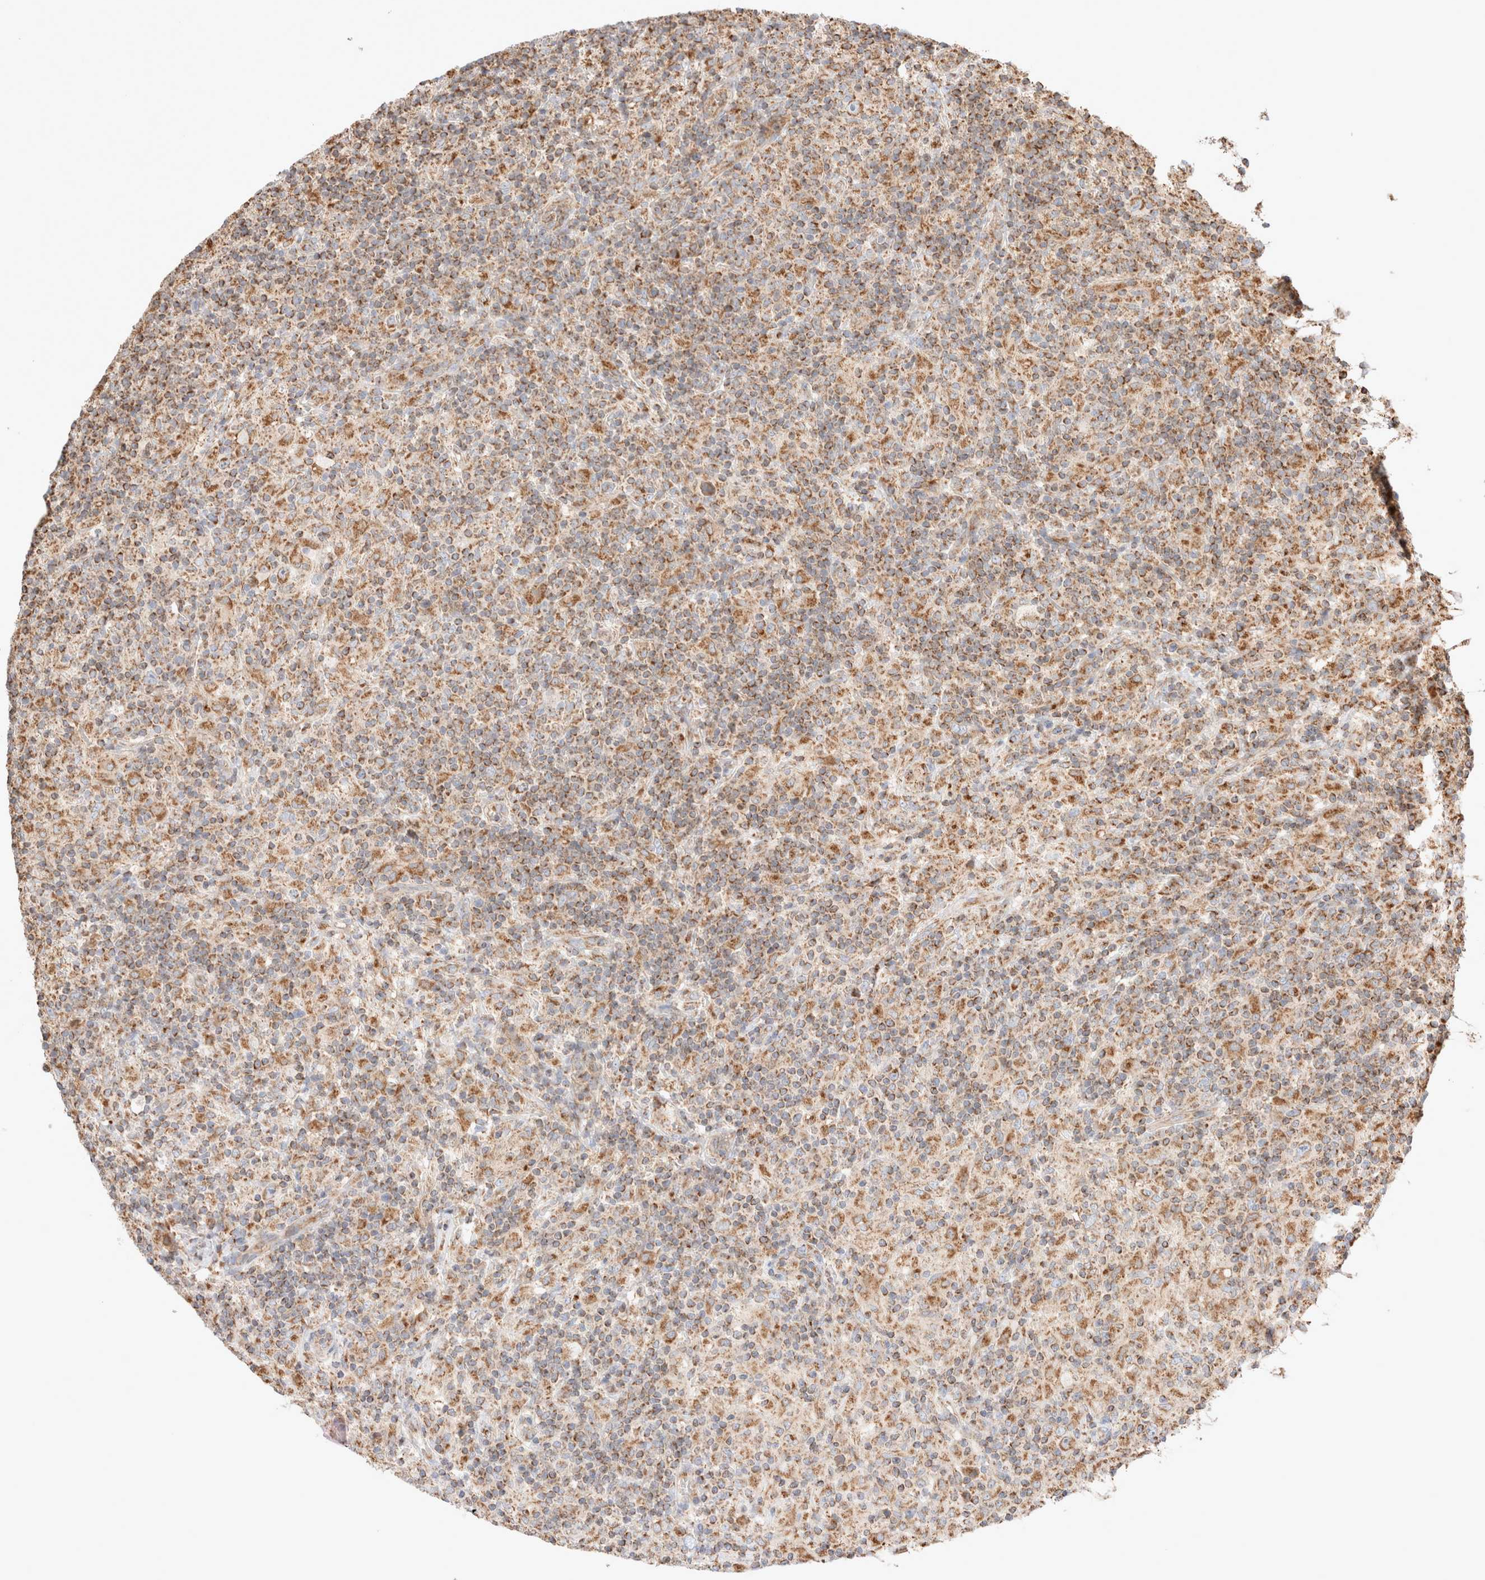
{"staining": {"intensity": "moderate", "quantity": ">75%", "location": "cytoplasmic/membranous"}, "tissue": "lymphoma", "cell_type": "Tumor cells", "image_type": "cancer", "snomed": [{"axis": "morphology", "description": "Hodgkin's disease, NOS"}, {"axis": "topography", "description": "Lymph node"}], "caption": "IHC photomicrograph of Hodgkin's disease stained for a protein (brown), which displays medium levels of moderate cytoplasmic/membranous expression in about >75% of tumor cells.", "gene": "TMPPE", "patient": {"sex": "male", "age": 70}}